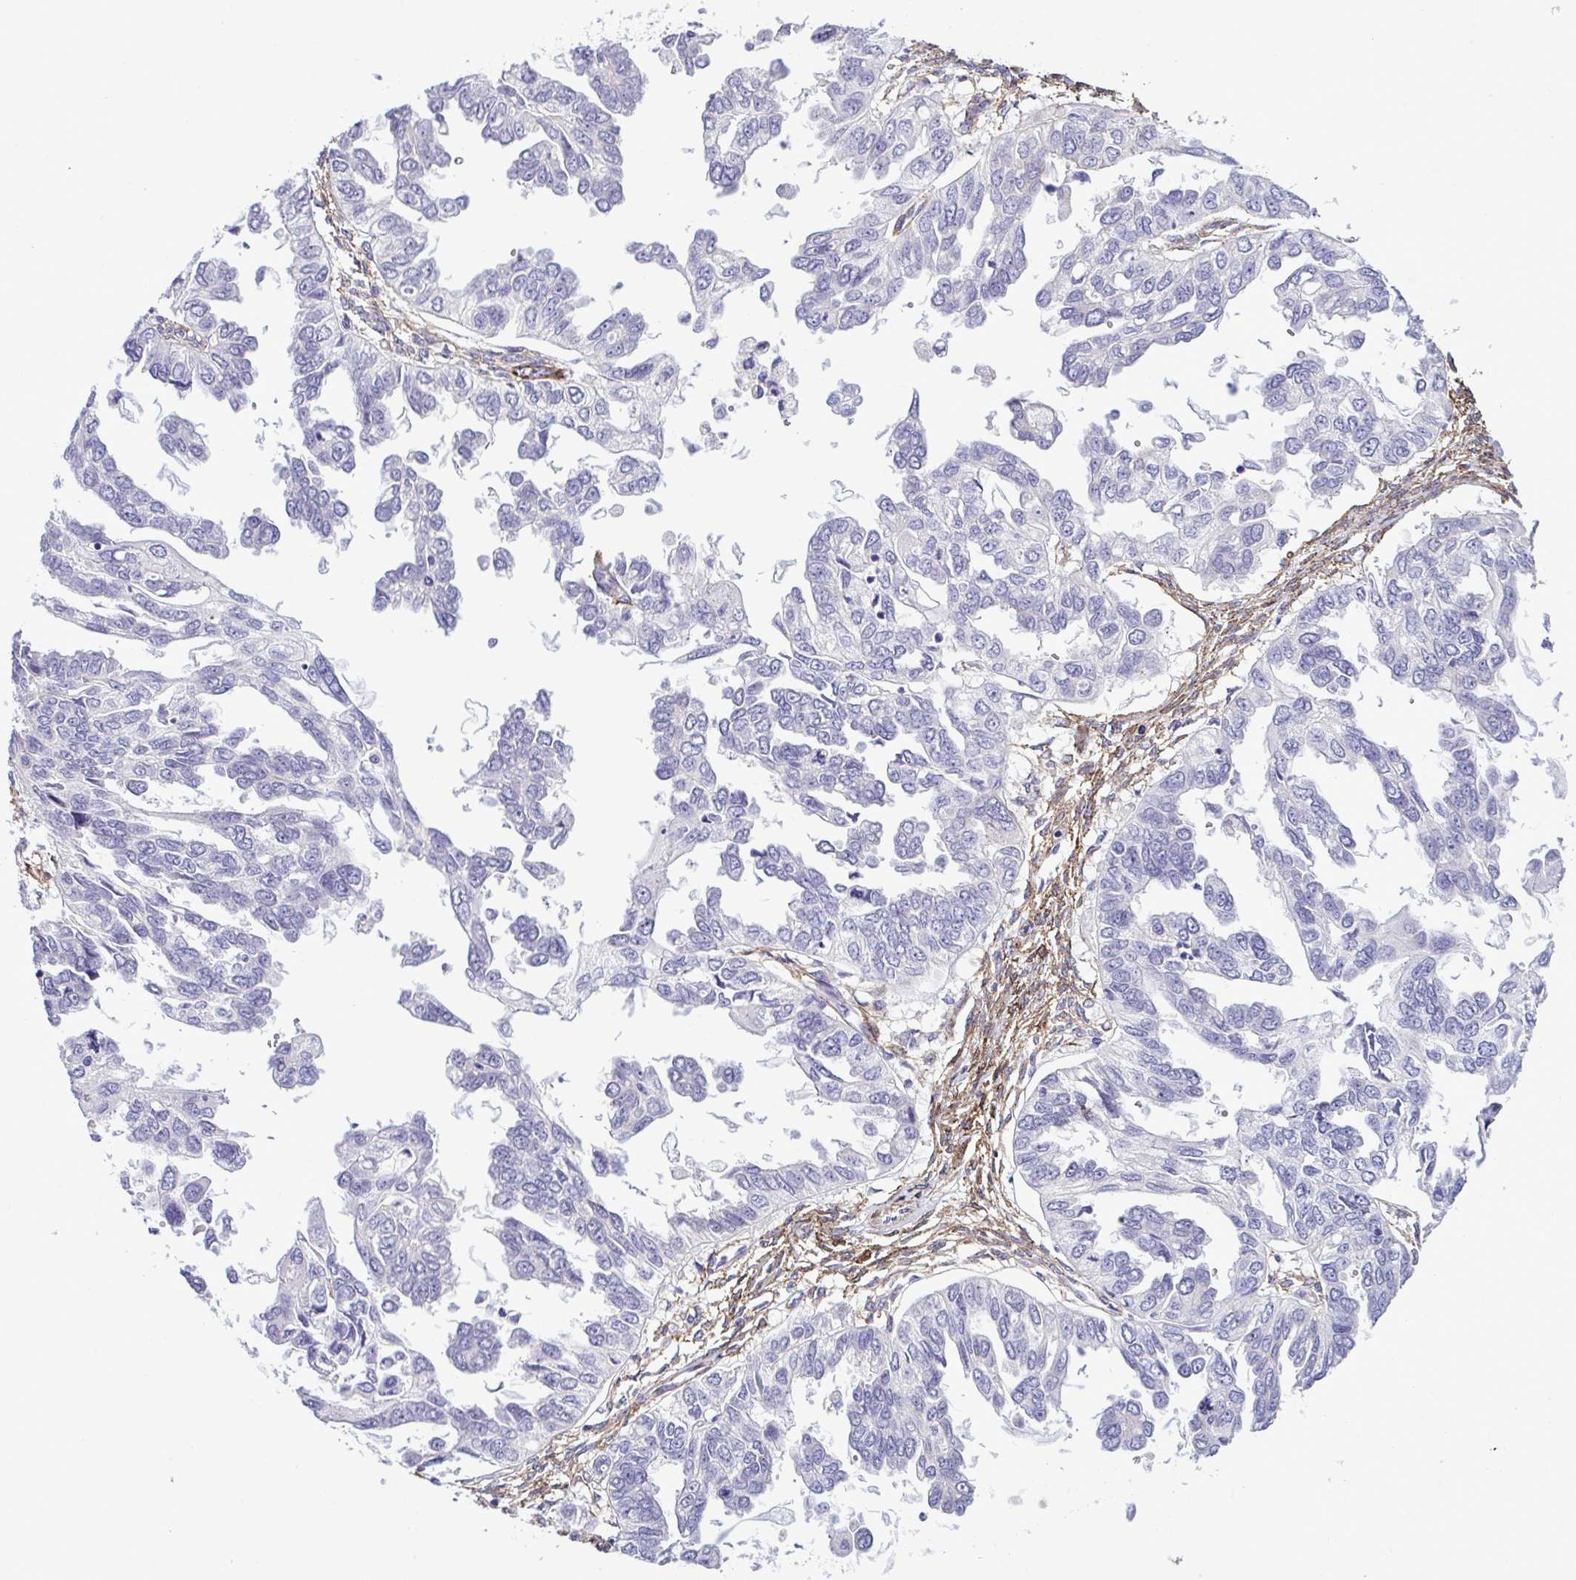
{"staining": {"intensity": "negative", "quantity": "none", "location": "none"}, "tissue": "ovarian cancer", "cell_type": "Tumor cells", "image_type": "cancer", "snomed": [{"axis": "morphology", "description": "Cystadenocarcinoma, serous, NOS"}, {"axis": "topography", "description": "Ovary"}], "caption": "Immunohistochemistry histopathology image of human ovarian serous cystadenocarcinoma stained for a protein (brown), which reveals no staining in tumor cells.", "gene": "SYNPO2L", "patient": {"sex": "female", "age": 53}}